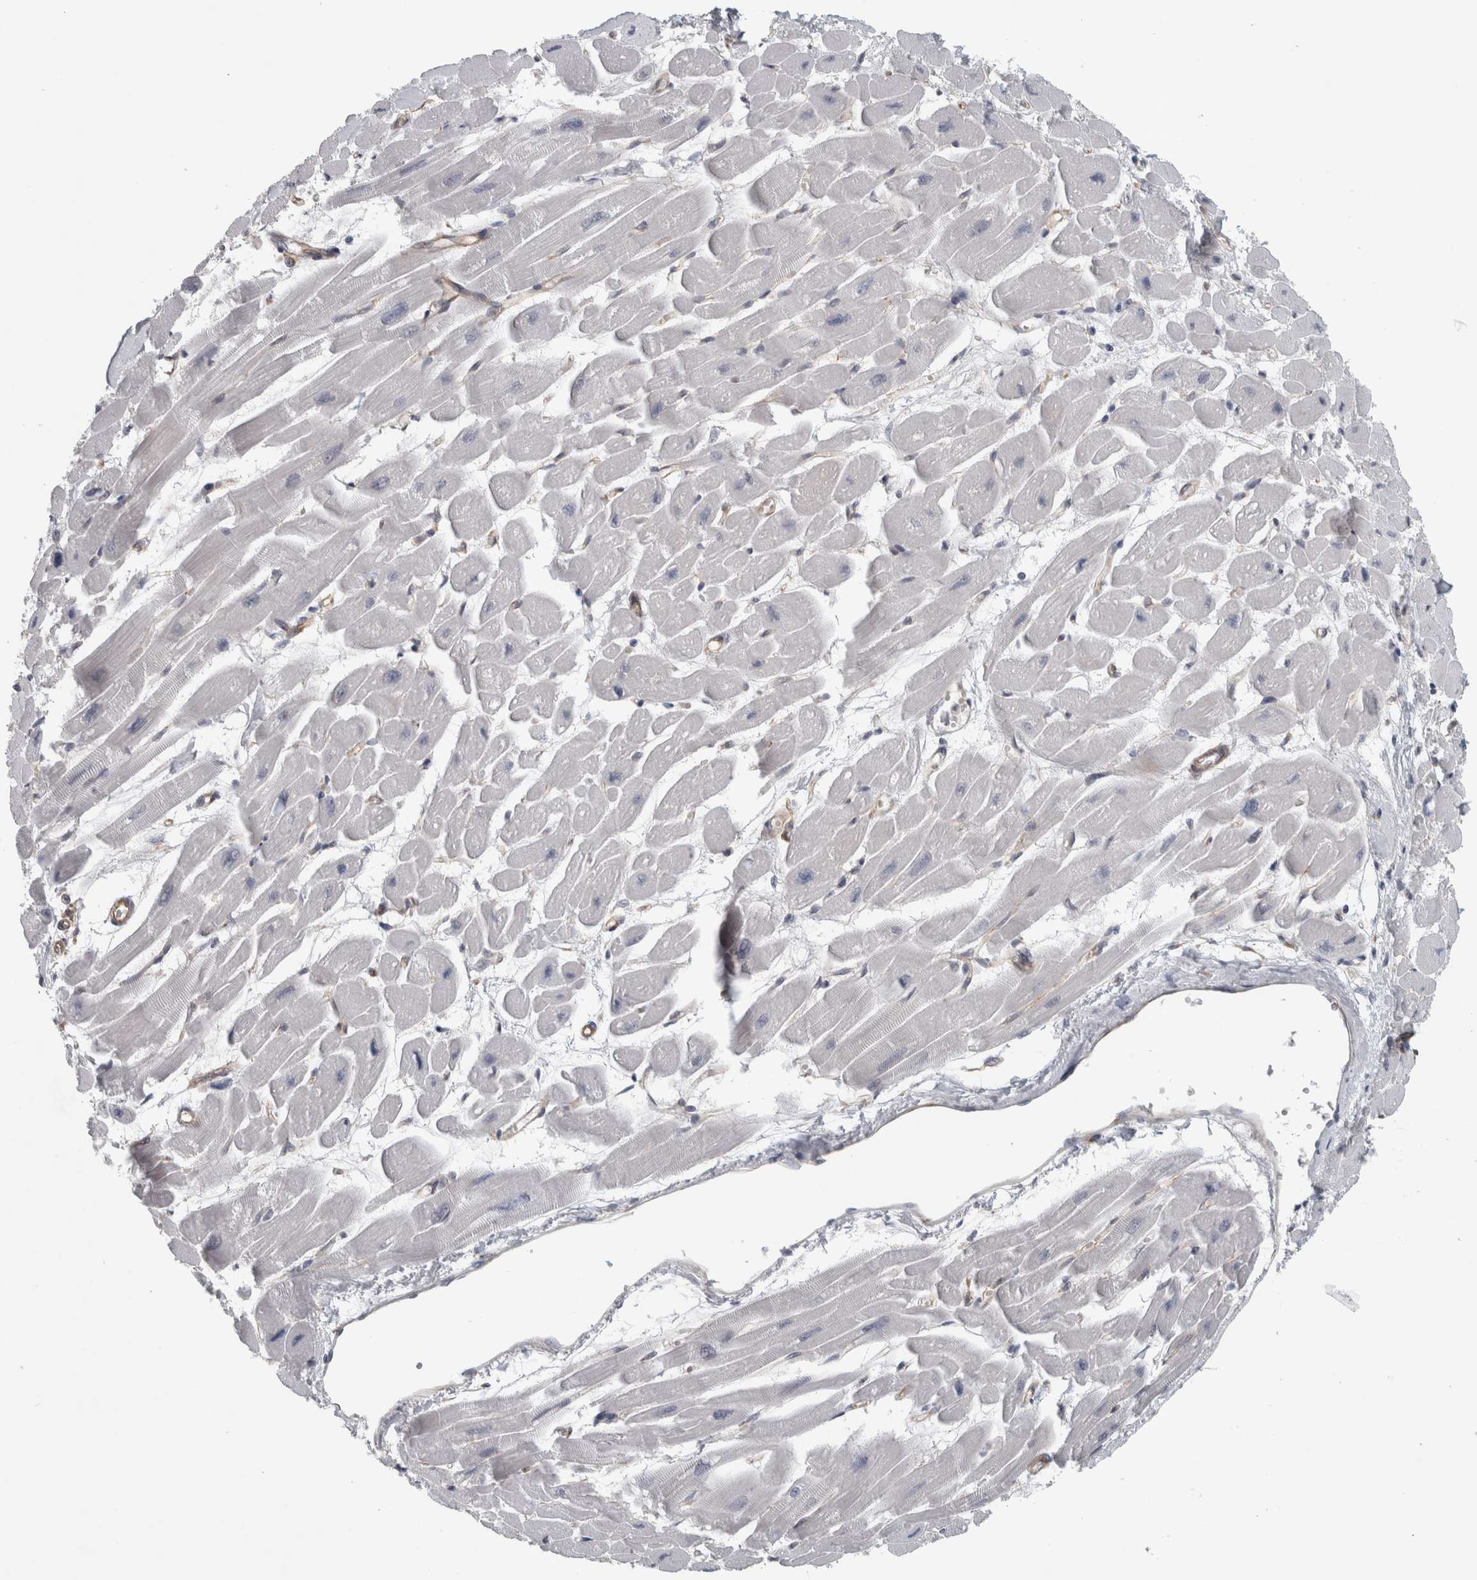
{"staining": {"intensity": "negative", "quantity": "none", "location": "none"}, "tissue": "heart muscle", "cell_type": "Cardiomyocytes", "image_type": "normal", "snomed": [{"axis": "morphology", "description": "Normal tissue, NOS"}, {"axis": "topography", "description": "Heart"}], "caption": "A high-resolution histopathology image shows immunohistochemistry staining of benign heart muscle, which shows no significant expression in cardiomyocytes.", "gene": "PEX6", "patient": {"sex": "female", "age": 54}}